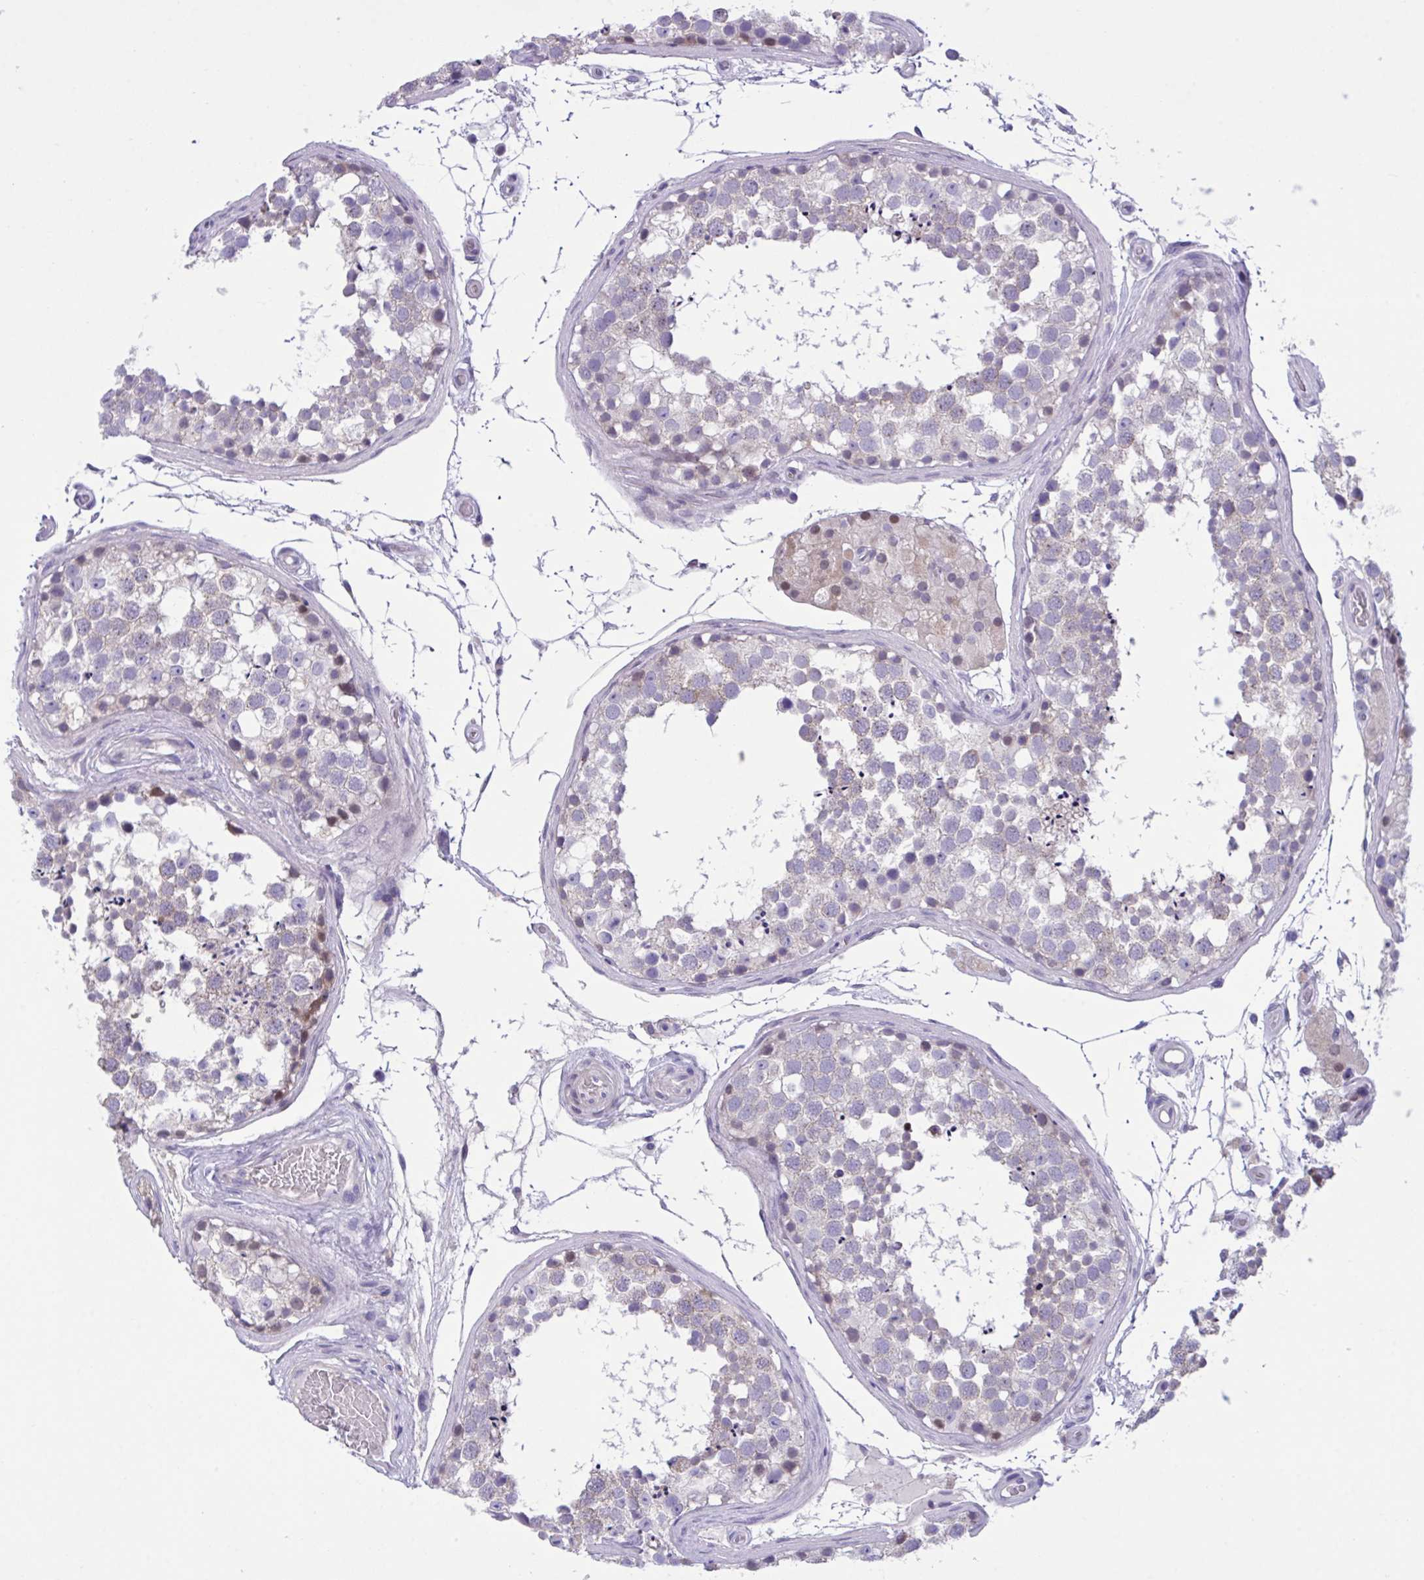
{"staining": {"intensity": "moderate", "quantity": "<25%", "location": "cytoplasmic/membranous,nuclear"}, "tissue": "testis", "cell_type": "Cells in seminiferous ducts", "image_type": "normal", "snomed": [{"axis": "morphology", "description": "Normal tissue, NOS"}, {"axis": "morphology", "description": "Seminoma, NOS"}, {"axis": "topography", "description": "Testis"}], "caption": "A high-resolution histopathology image shows immunohistochemistry (IHC) staining of unremarkable testis, which shows moderate cytoplasmic/membranous,nuclear expression in approximately <25% of cells in seminiferous ducts.", "gene": "WDR97", "patient": {"sex": "male", "age": 65}}